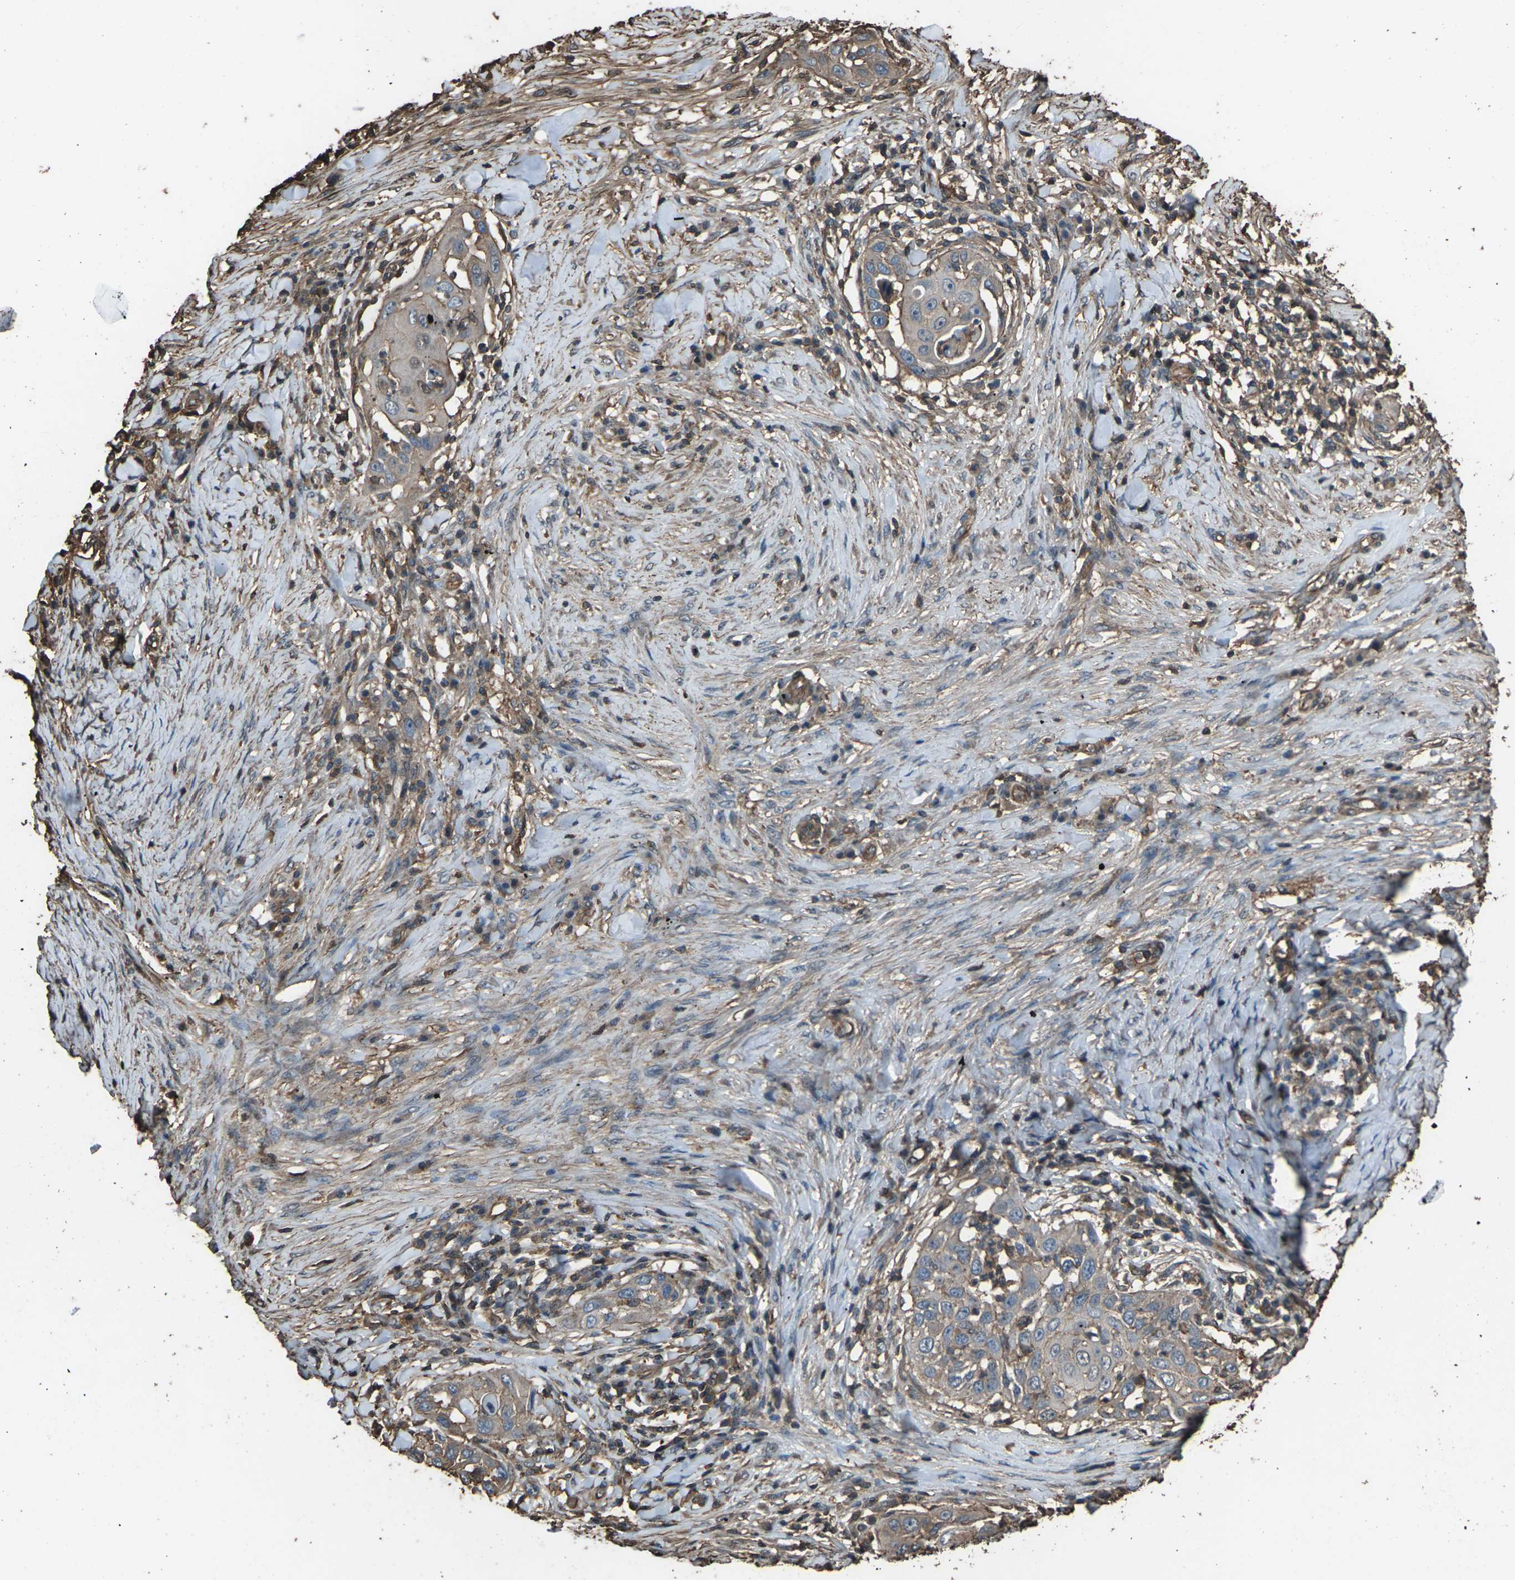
{"staining": {"intensity": "moderate", "quantity": "<25%", "location": "cytoplasmic/membranous"}, "tissue": "skin cancer", "cell_type": "Tumor cells", "image_type": "cancer", "snomed": [{"axis": "morphology", "description": "Squamous cell carcinoma, NOS"}, {"axis": "topography", "description": "Skin"}], "caption": "Immunohistochemistry photomicrograph of neoplastic tissue: skin cancer (squamous cell carcinoma) stained using immunohistochemistry (IHC) reveals low levels of moderate protein expression localized specifically in the cytoplasmic/membranous of tumor cells, appearing as a cytoplasmic/membranous brown color.", "gene": "DHPS", "patient": {"sex": "female", "age": 44}}